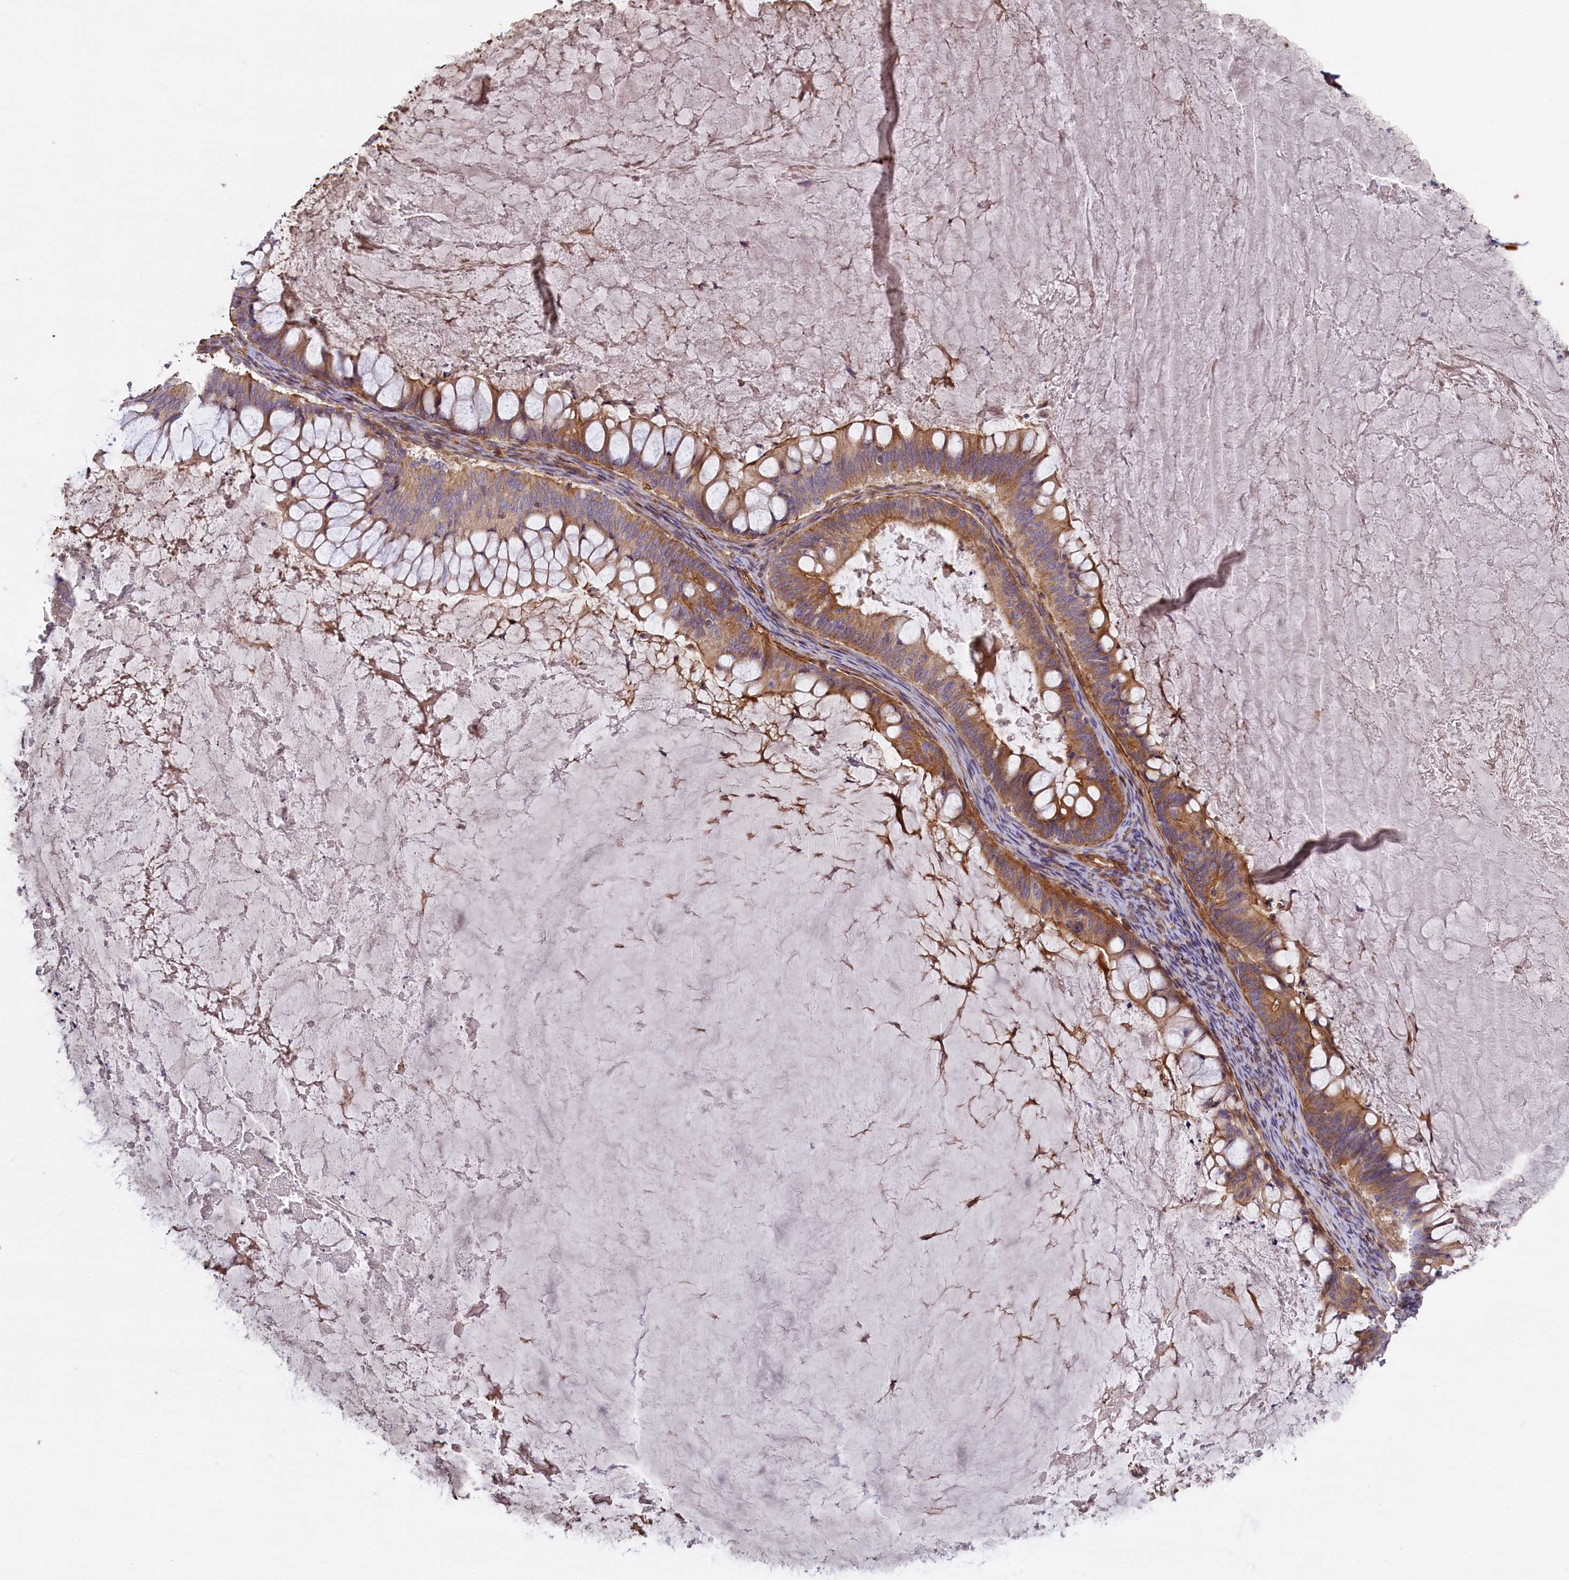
{"staining": {"intensity": "moderate", "quantity": ">75%", "location": "cytoplasmic/membranous"}, "tissue": "ovarian cancer", "cell_type": "Tumor cells", "image_type": "cancer", "snomed": [{"axis": "morphology", "description": "Cystadenocarcinoma, mucinous, NOS"}, {"axis": "topography", "description": "Ovary"}], "caption": "Moderate cytoplasmic/membranous expression for a protein is seen in about >75% of tumor cells of ovarian cancer (mucinous cystadenocarcinoma) using immunohistochemistry (IHC).", "gene": "FUZ", "patient": {"sex": "female", "age": 61}}